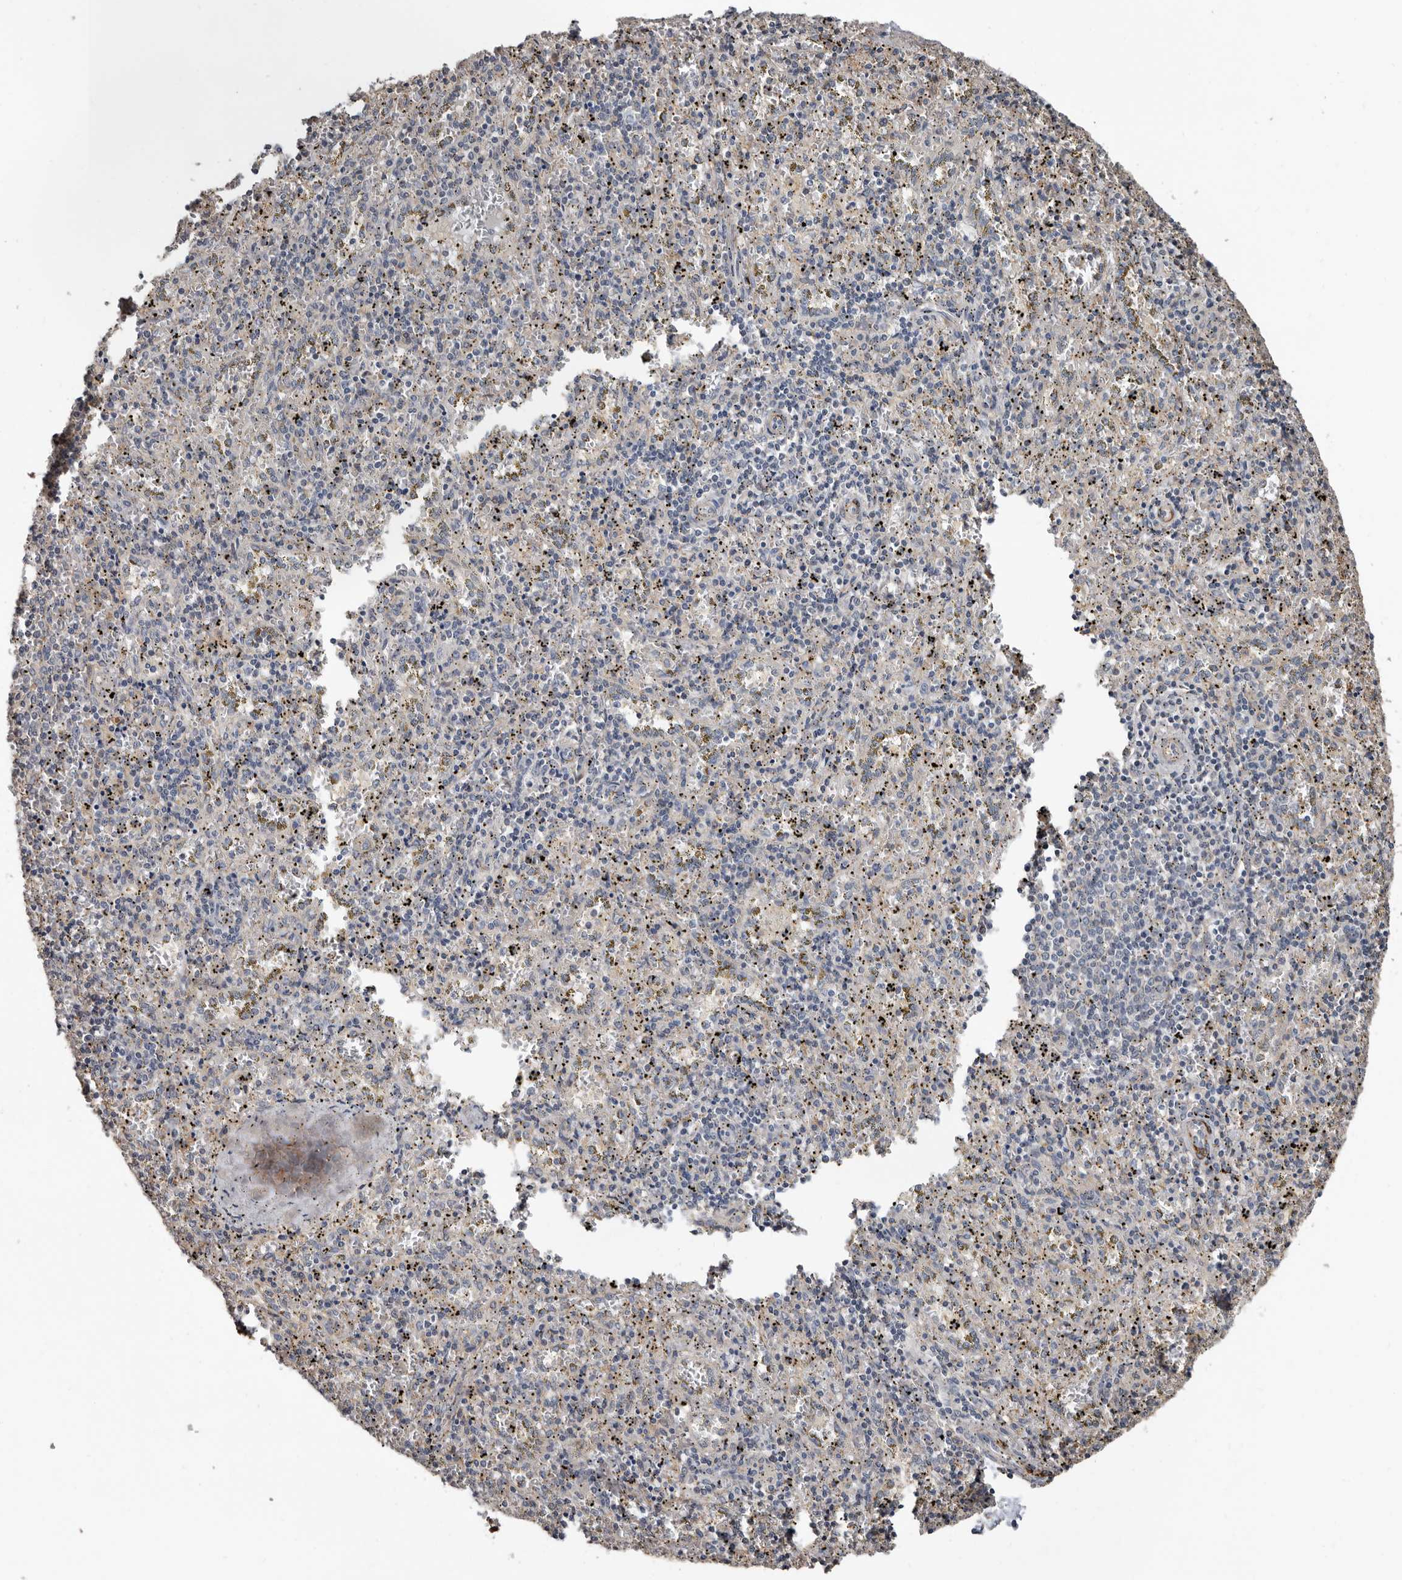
{"staining": {"intensity": "negative", "quantity": "none", "location": "none"}, "tissue": "spleen", "cell_type": "Cells in red pulp", "image_type": "normal", "snomed": [{"axis": "morphology", "description": "Normal tissue, NOS"}, {"axis": "topography", "description": "Spleen"}], "caption": "Protein analysis of normal spleen exhibits no significant expression in cells in red pulp.", "gene": "MRPL18", "patient": {"sex": "male", "age": 11}}